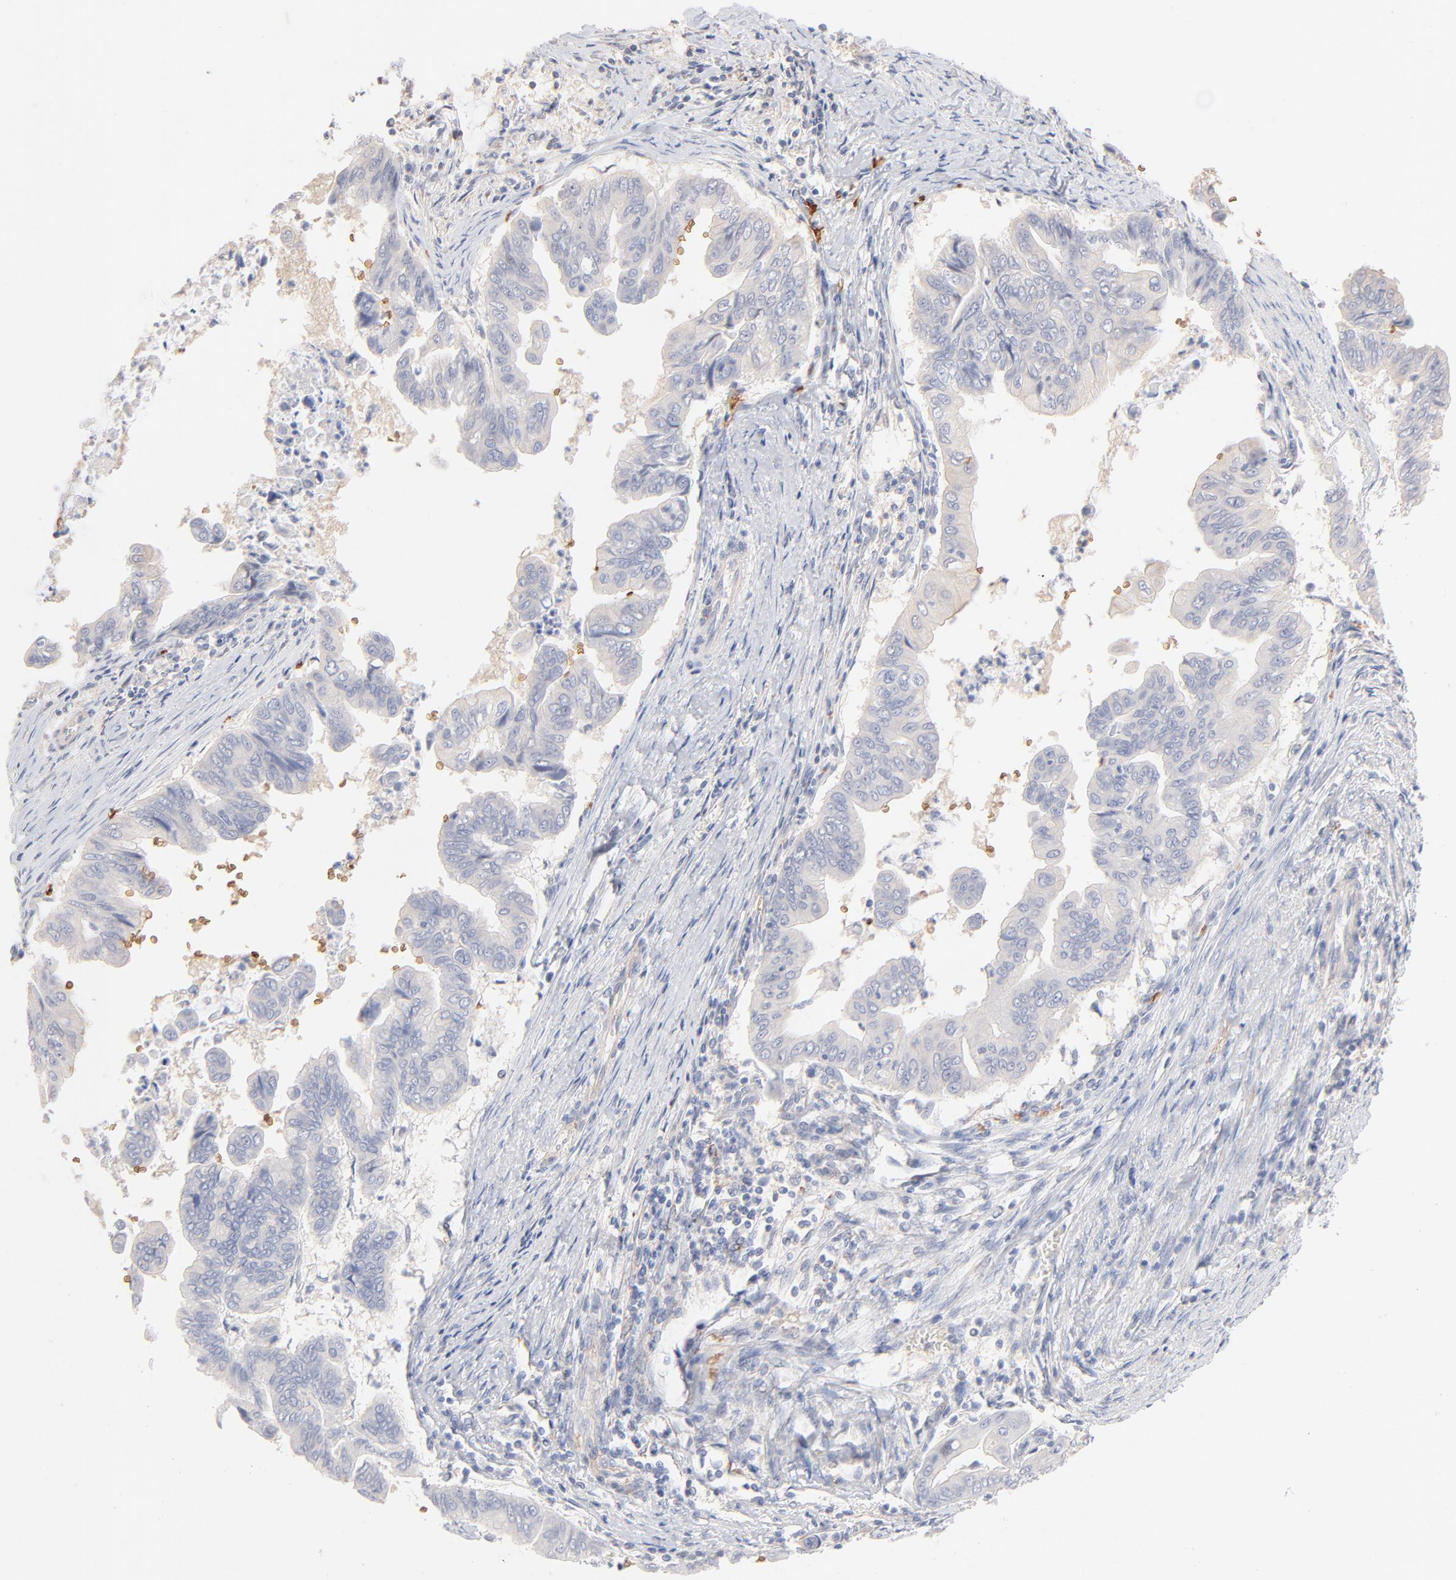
{"staining": {"intensity": "negative", "quantity": "none", "location": "none"}, "tissue": "stomach cancer", "cell_type": "Tumor cells", "image_type": "cancer", "snomed": [{"axis": "morphology", "description": "Adenocarcinoma, NOS"}, {"axis": "topography", "description": "Stomach, upper"}], "caption": "Photomicrograph shows no significant protein staining in tumor cells of stomach adenocarcinoma.", "gene": "SPTB", "patient": {"sex": "male", "age": 80}}